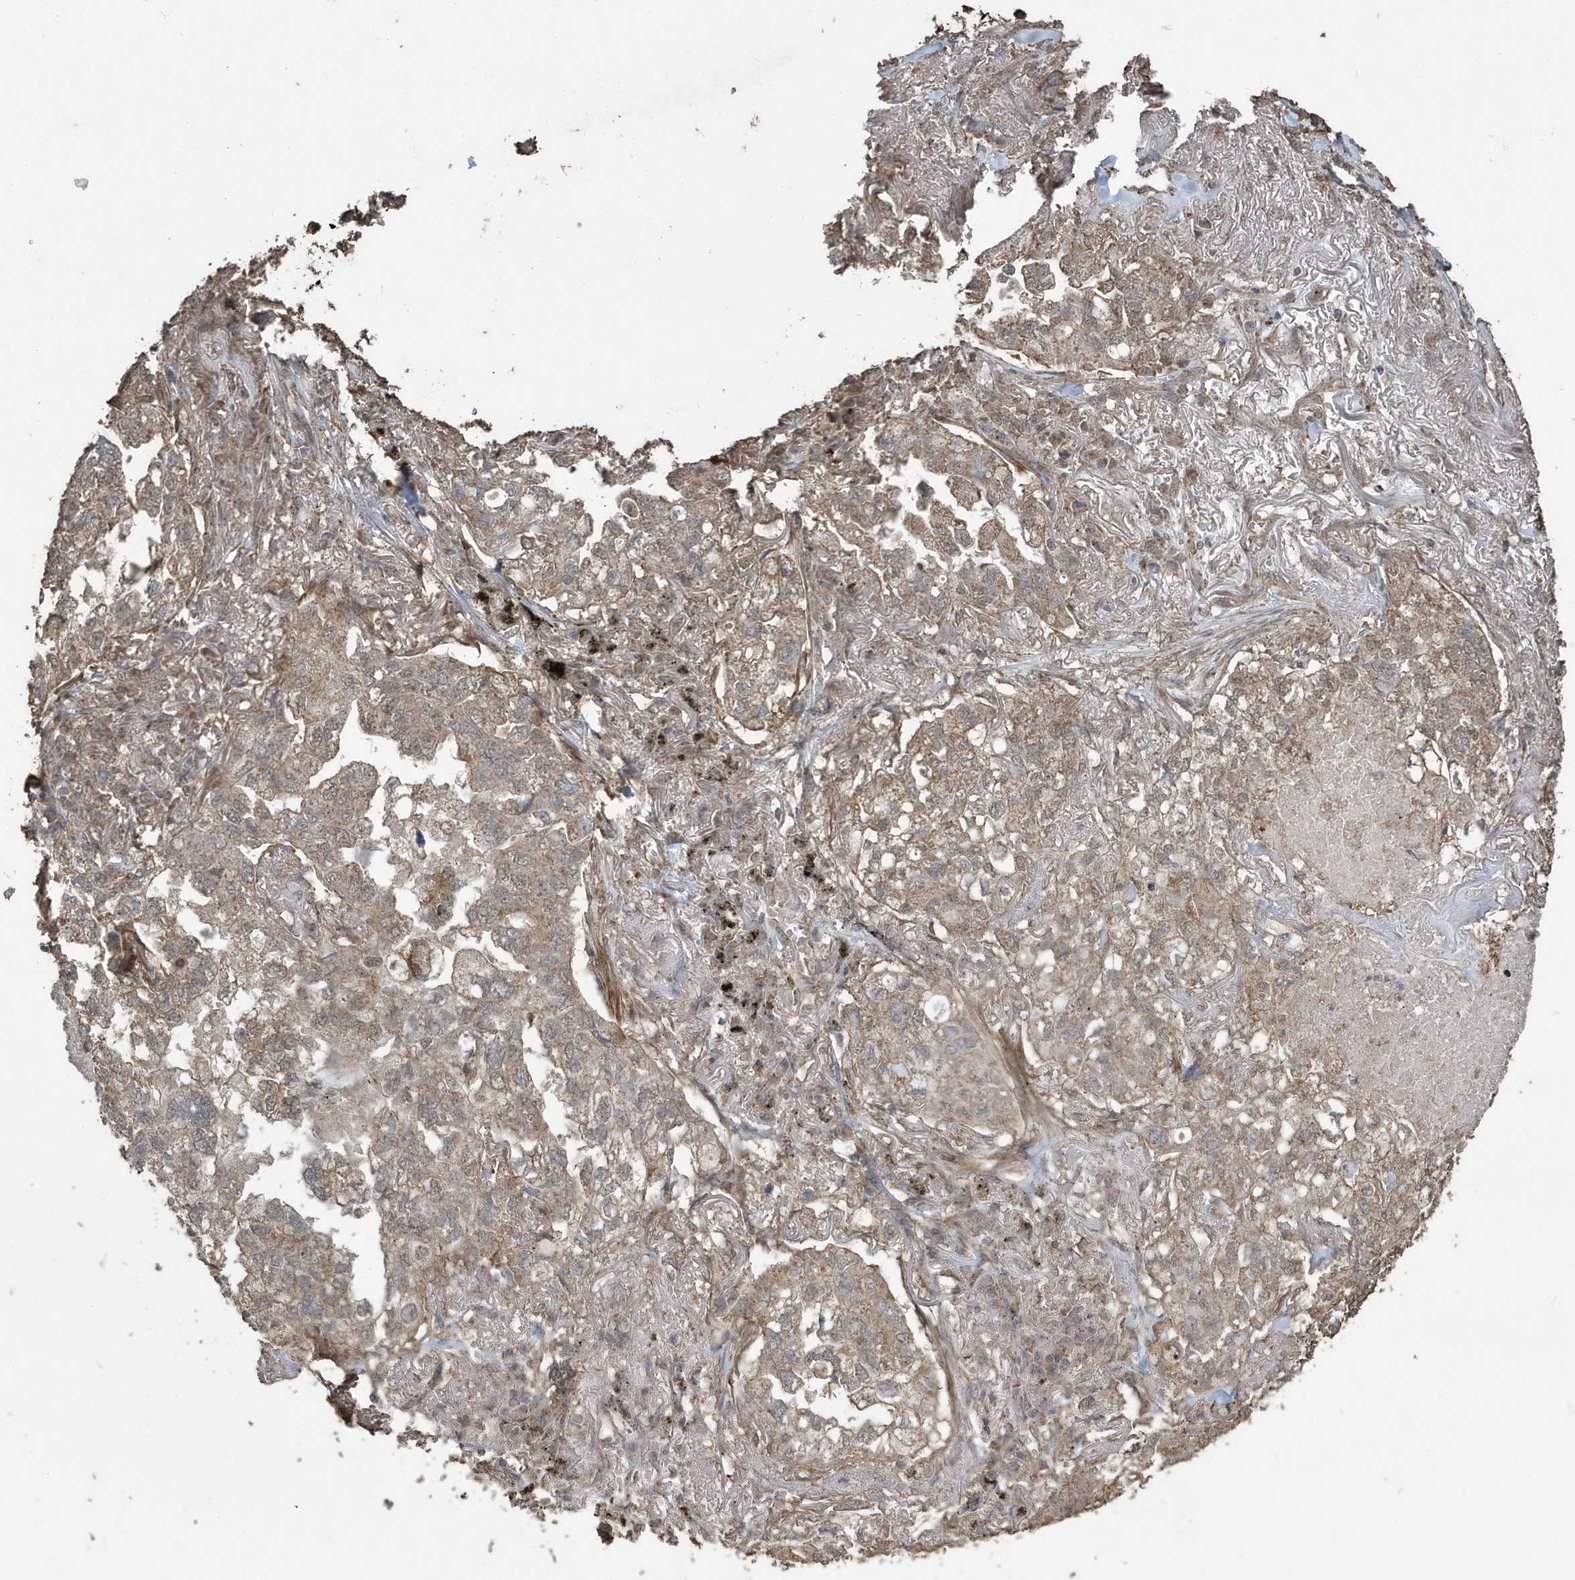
{"staining": {"intensity": "weak", "quantity": ">75%", "location": "cytoplasmic/membranous"}, "tissue": "lung cancer", "cell_type": "Tumor cells", "image_type": "cancer", "snomed": [{"axis": "morphology", "description": "Adenocarcinoma, NOS"}, {"axis": "topography", "description": "Lung"}], "caption": "Tumor cells exhibit weak cytoplasmic/membranous positivity in about >75% of cells in adenocarcinoma (lung).", "gene": "PAXBP1", "patient": {"sex": "male", "age": 65}}